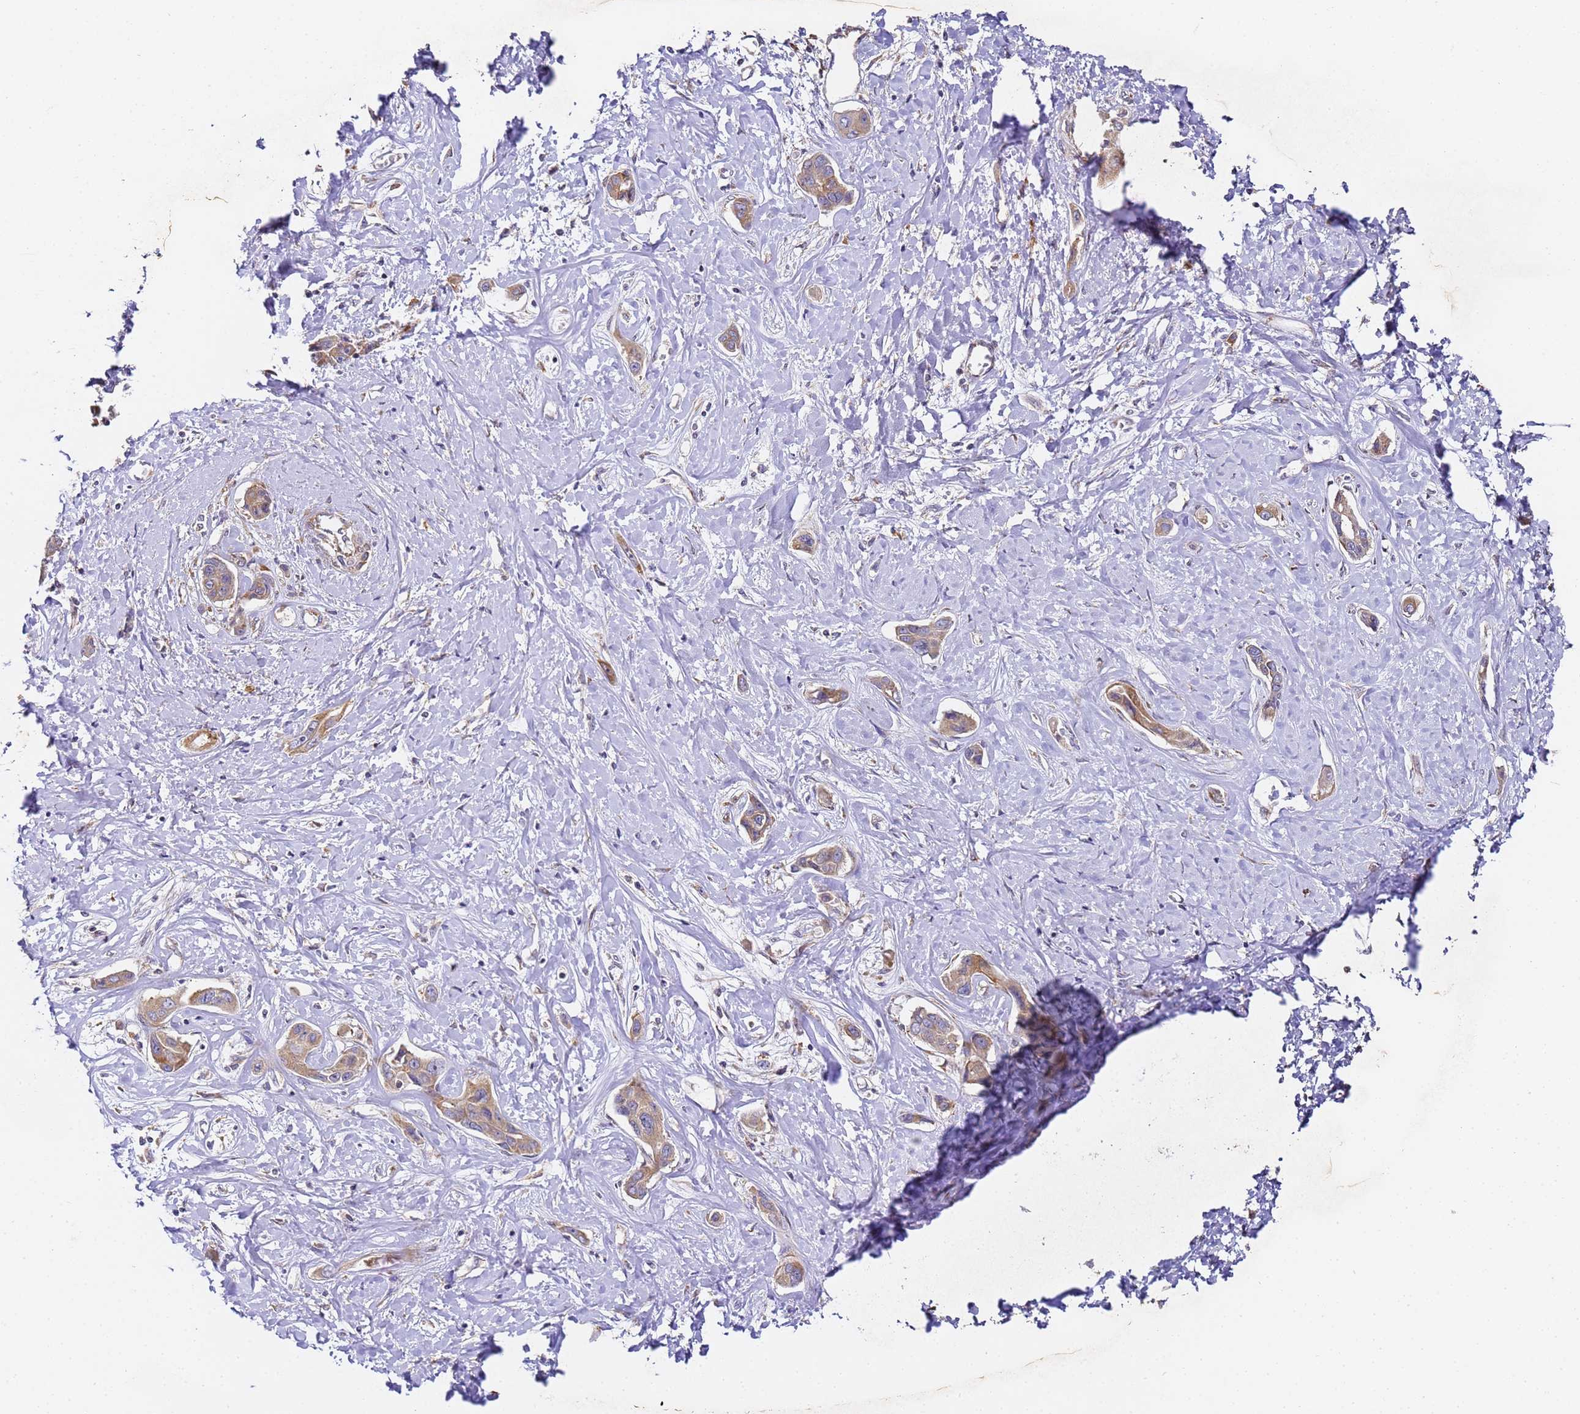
{"staining": {"intensity": "moderate", "quantity": ">75%", "location": "cytoplasmic/membranous"}, "tissue": "liver cancer", "cell_type": "Tumor cells", "image_type": "cancer", "snomed": [{"axis": "morphology", "description": "Cholangiocarcinoma"}, {"axis": "topography", "description": "Liver"}], "caption": "A medium amount of moderate cytoplasmic/membranous staining is seen in about >75% of tumor cells in liver cancer tissue.", "gene": "RPL13A", "patient": {"sex": "male", "age": 59}}